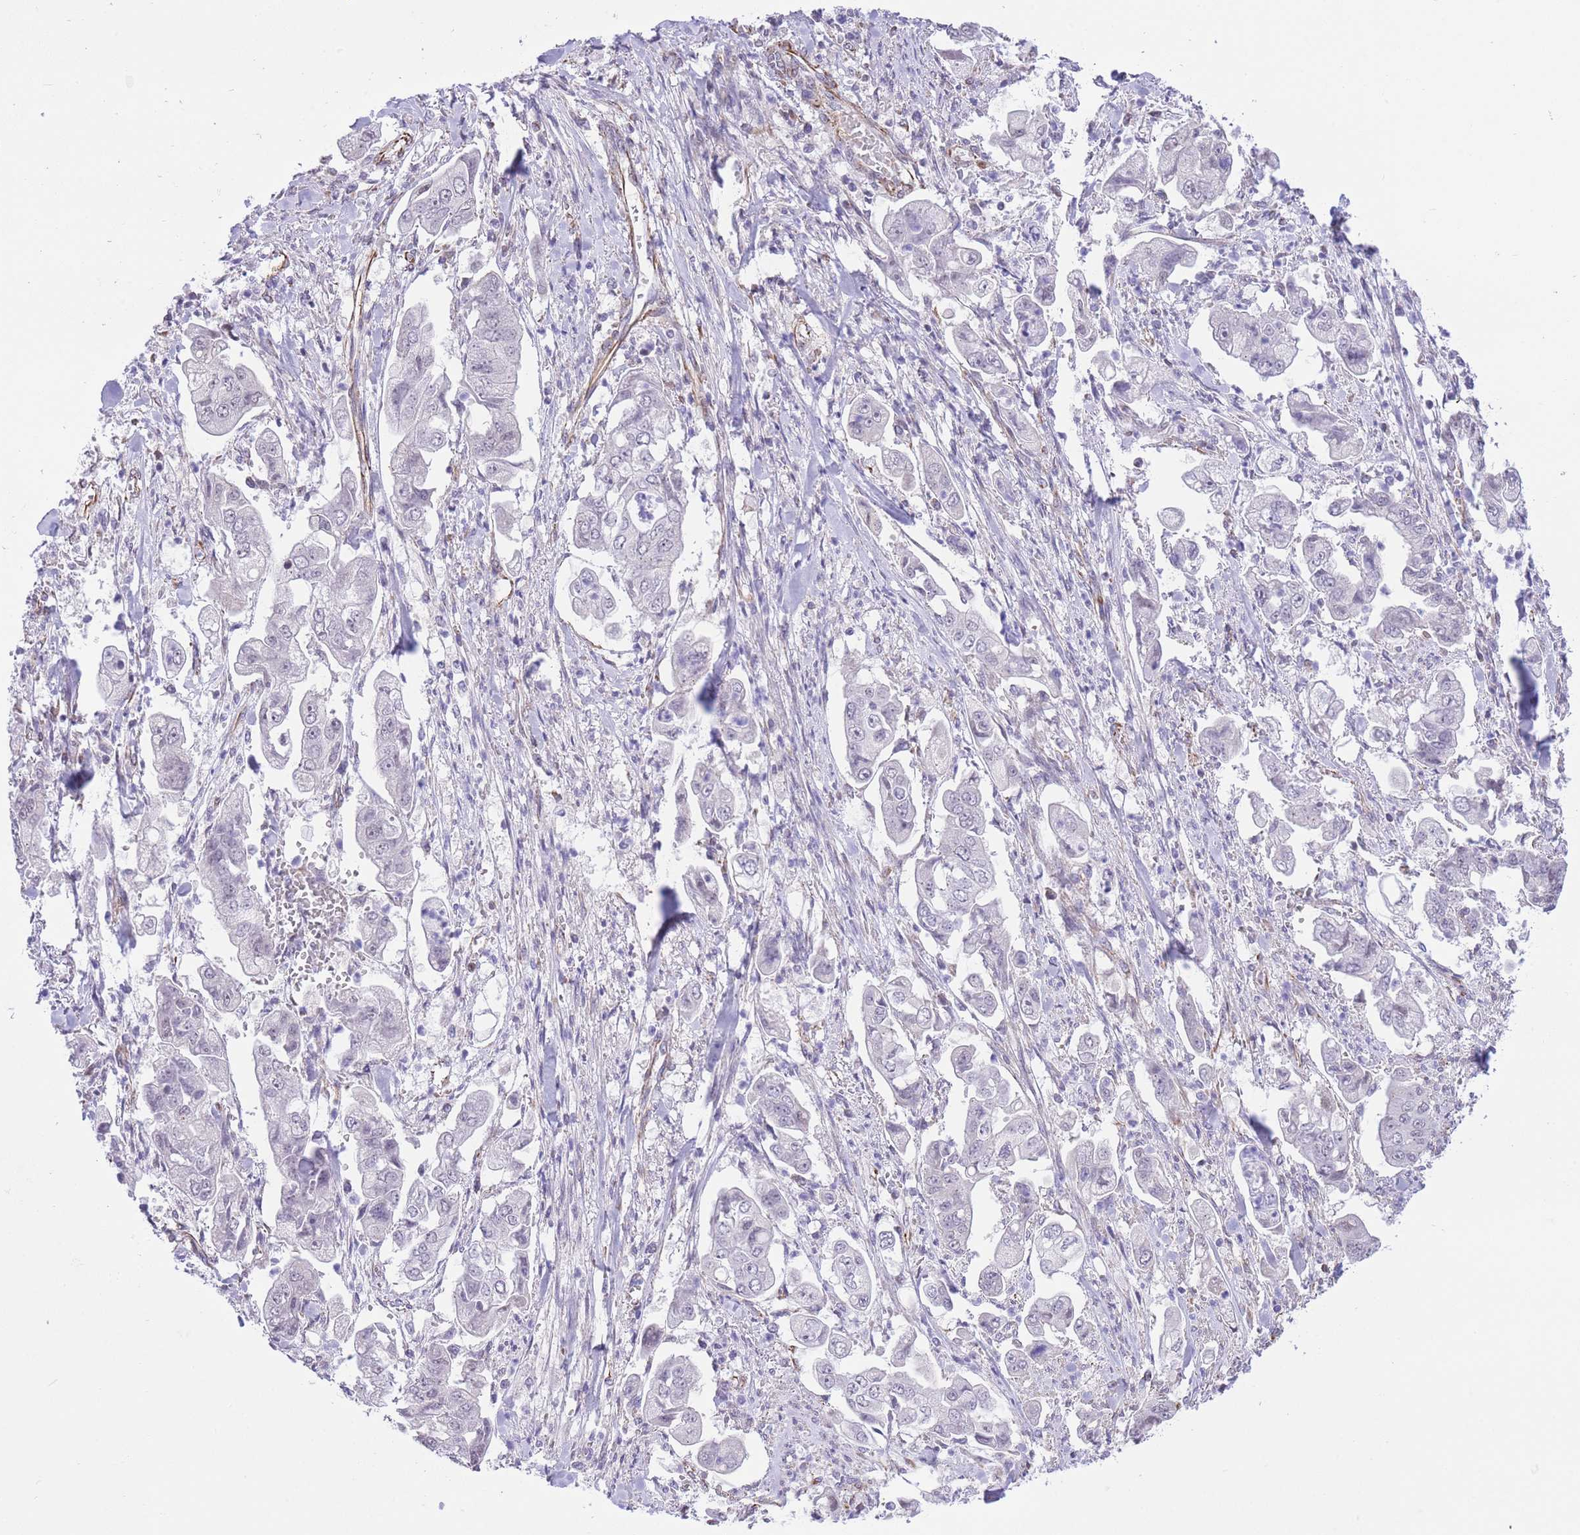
{"staining": {"intensity": "negative", "quantity": "none", "location": "none"}, "tissue": "stomach cancer", "cell_type": "Tumor cells", "image_type": "cancer", "snomed": [{"axis": "morphology", "description": "Adenocarcinoma, NOS"}, {"axis": "topography", "description": "Stomach"}], "caption": "A micrograph of stomach cancer stained for a protein reveals no brown staining in tumor cells. (Brightfield microscopy of DAB (3,3'-diaminobenzidine) immunohistochemistry at high magnification).", "gene": "PSG8", "patient": {"sex": "male", "age": 62}}